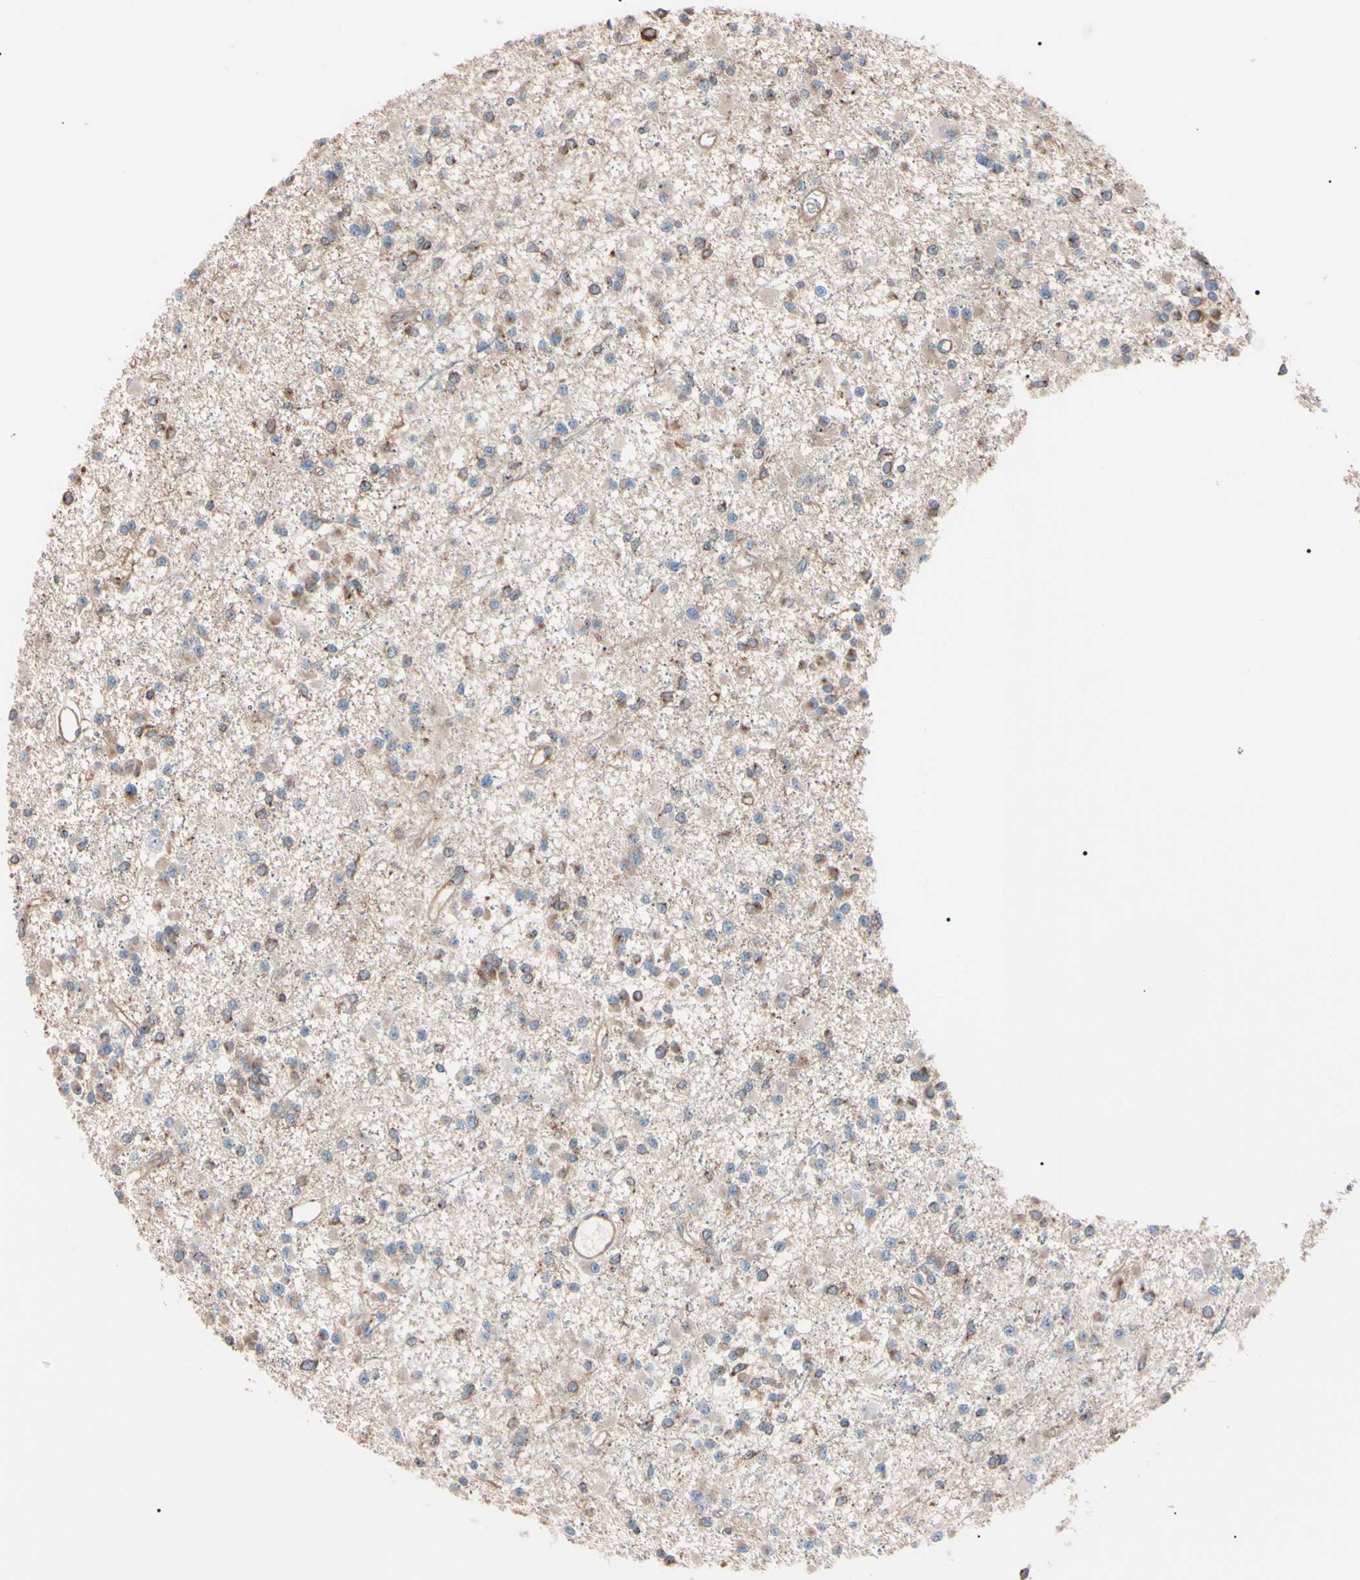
{"staining": {"intensity": "weak", "quantity": ">75%", "location": "cytoplasmic/membranous"}, "tissue": "glioma", "cell_type": "Tumor cells", "image_type": "cancer", "snomed": [{"axis": "morphology", "description": "Glioma, malignant, Low grade"}, {"axis": "topography", "description": "Brain"}], "caption": "Glioma stained with a brown dye shows weak cytoplasmic/membranous positive positivity in about >75% of tumor cells.", "gene": "PRKACA", "patient": {"sex": "female", "age": 22}}